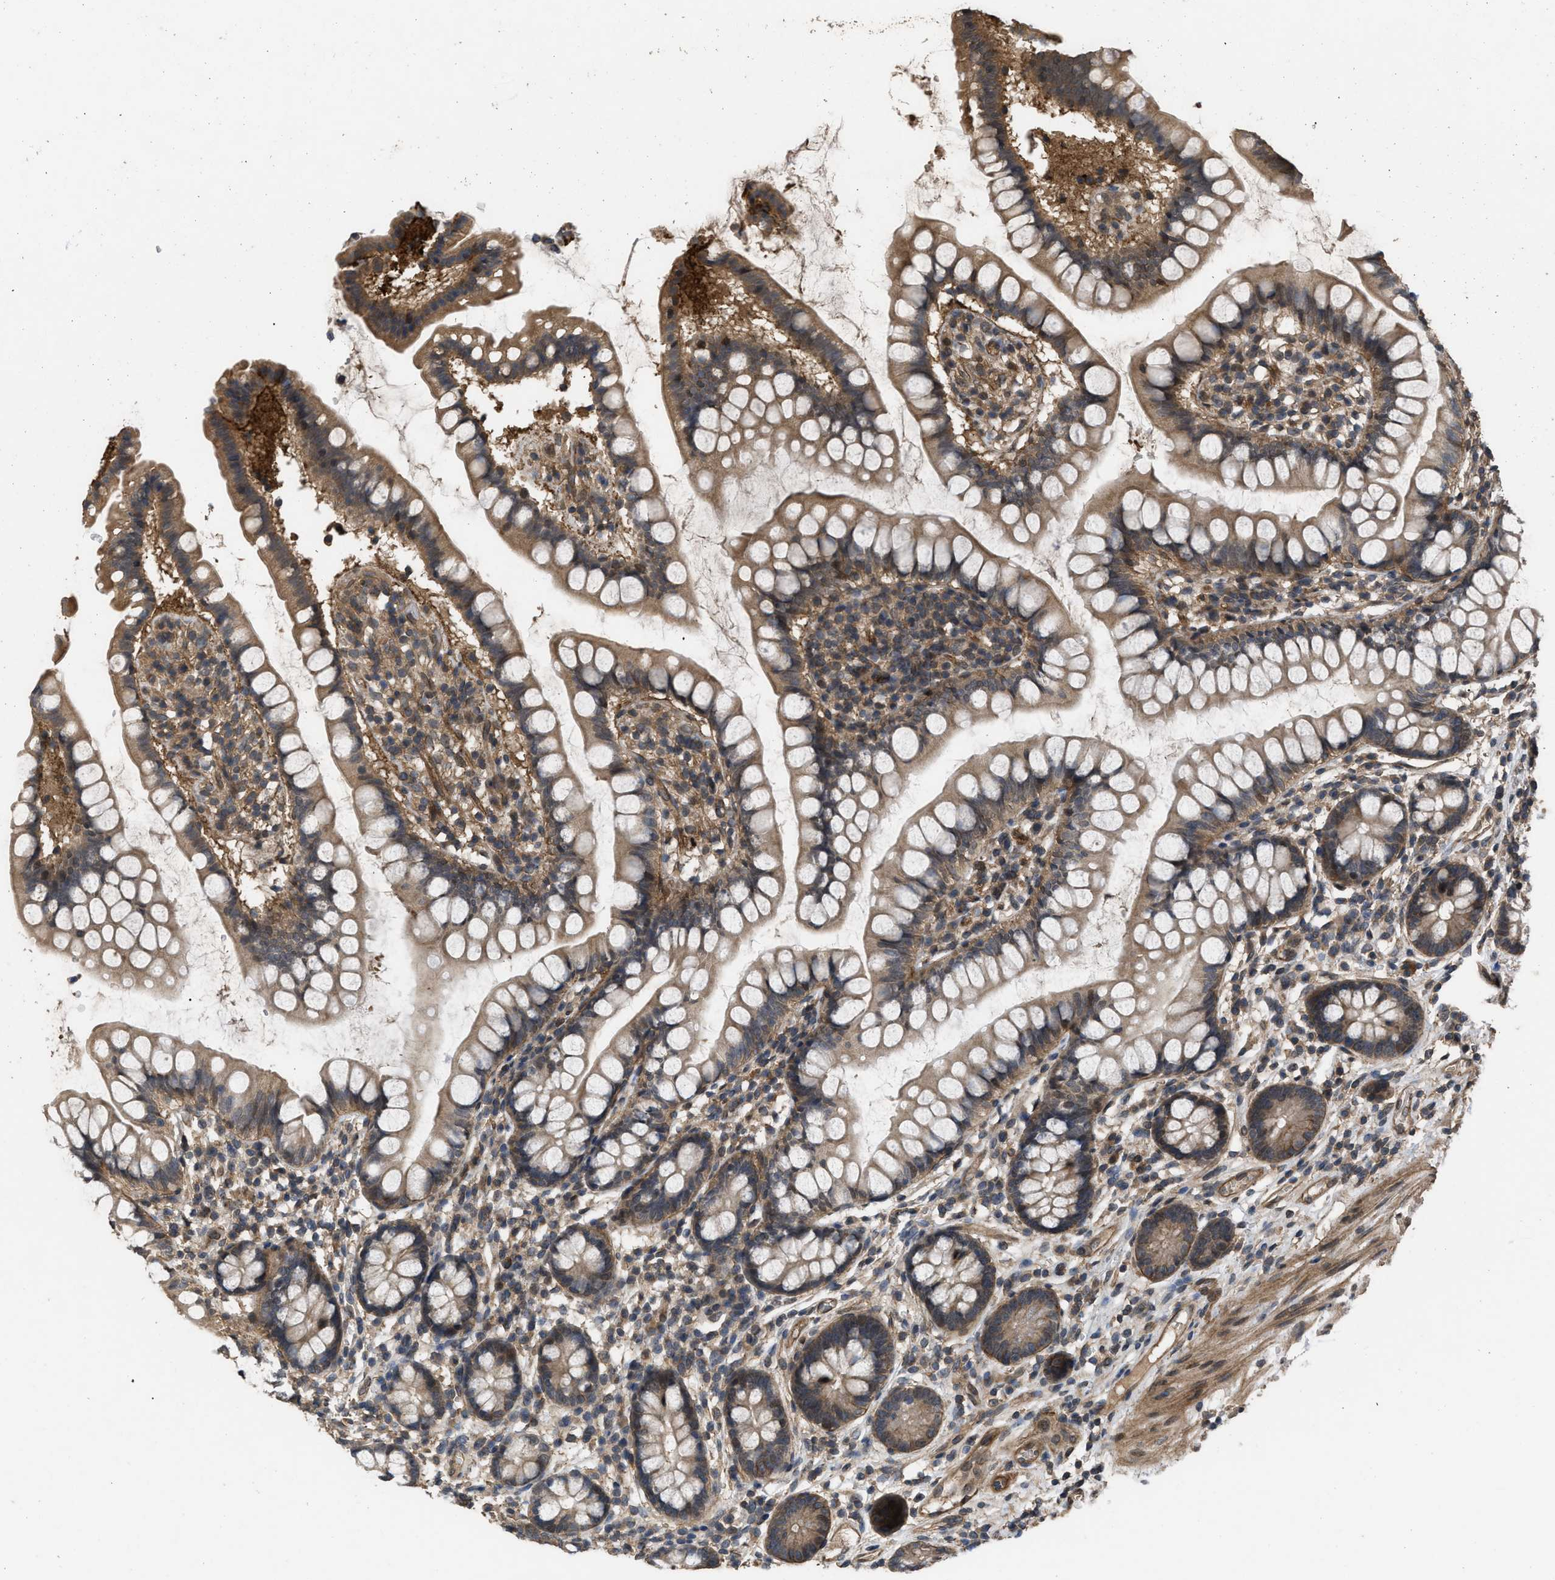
{"staining": {"intensity": "moderate", "quantity": ">75%", "location": "cytoplasmic/membranous"}, "tissue": "small intestine", "cell_type": "Glandular cells", "image_type": "normal", "snomed": [{"axis": "morphology", "description": "Normal tissue, NOS"}, {"axis": "topography", "description": "Small intestine"}], "caption": "Immunohistochemistry micrograph of unremarkable small intestine stained for a protein (brown), which demonstrates medium levels of moderate cytoplasmic/membranous staining in about >75% of glandular cells.", "gene": "UTRN", "patient": {"sex": "female", "age": 84}}